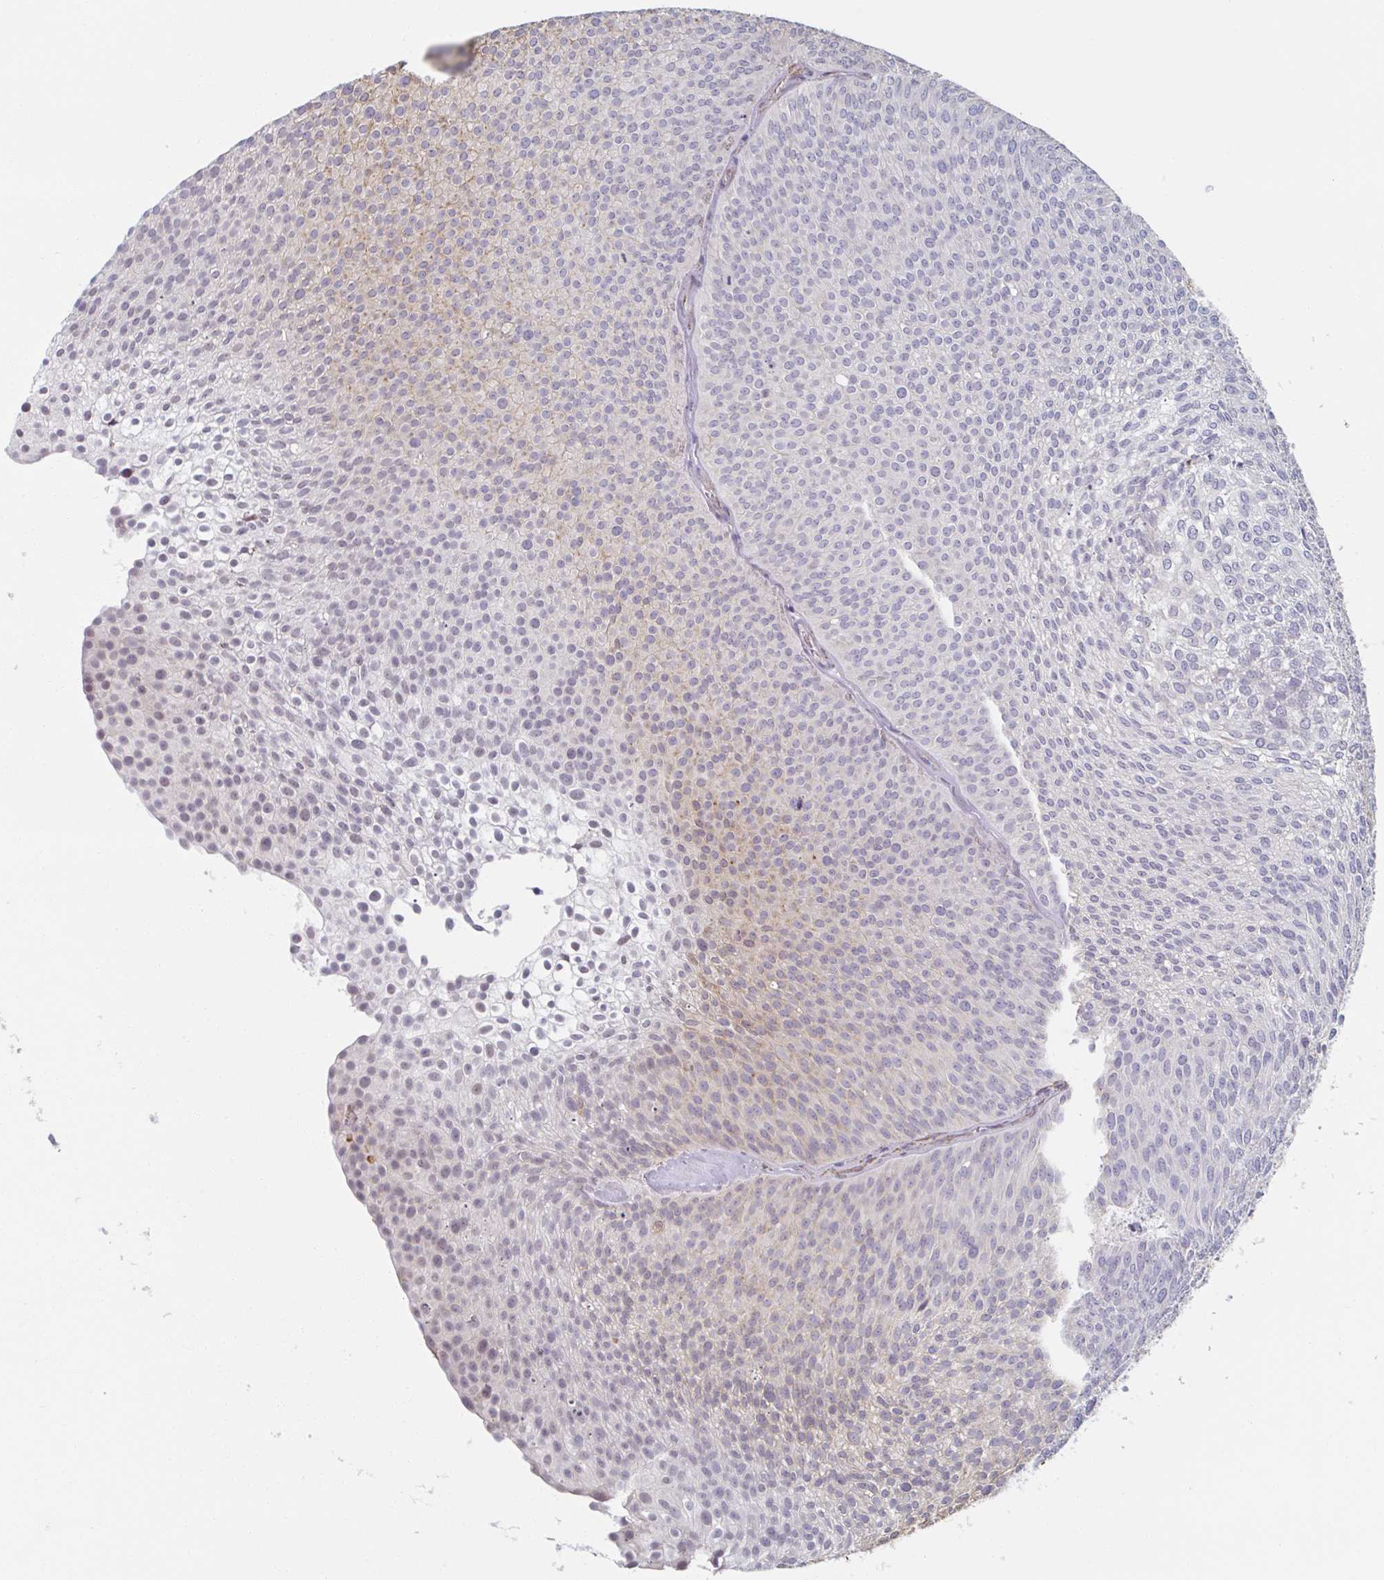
{"staining": {"intensity": "weak", "quantity": "<25%", "location": "cytoplasmic/membranous"}, "tissue": "urothelial cancer", "cell_type": "Tumor cells", "image_type": "cancer", "snomed": [{"axis": "morphology", "description": "Urothelial carcinoma, Low grade"}, {"axis": "topography", "description": "Urinary bladder"}], "caption": "There is no significant positivity in tumor cells of urothelial cancer.", "gene": "RAB5IF", "patient": {"sex": "male", "age": 91}}